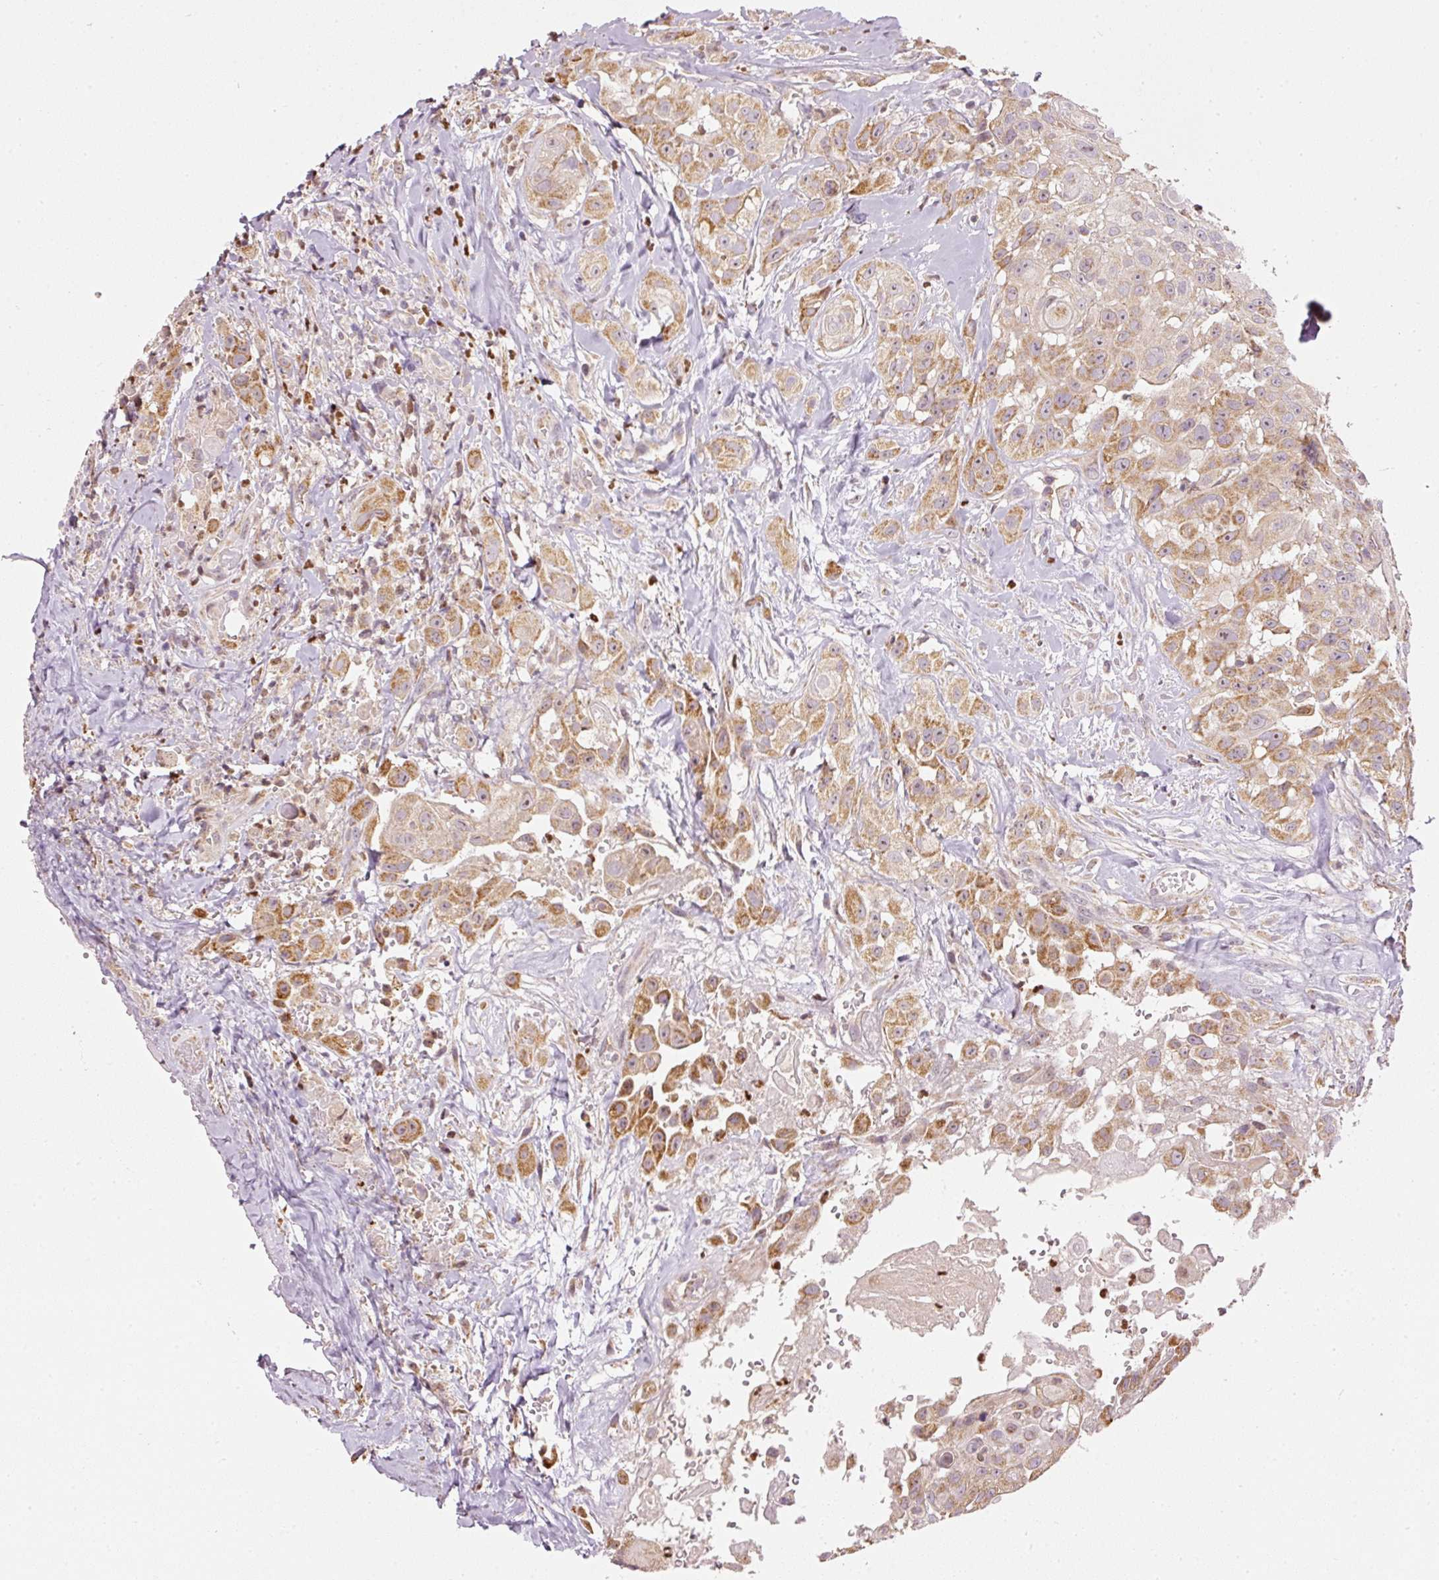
{"staining": {"intensity": "moderate", "quantity": ">75%", "location": "cytoplasmic/membranous"}, "tissue": "head and neck cancer", "cell_type": "Tumor cells", "image_type": "cancer", "snomed": [{"axis": "morphology", "description": "Squamous cell carcinoma, NOS"}, {"axis": "topography", "description": "Head-Neck"}], "caption": "Moderate cytoplasmic/membranous staining for a protein is identified in approximately >75% of tumor cells of head and neck squamous cell carcinoma using immunohistochemistry (IHC).", "gene": "MTHFD1L", "patient": {"sex": "male", "age": 83}}